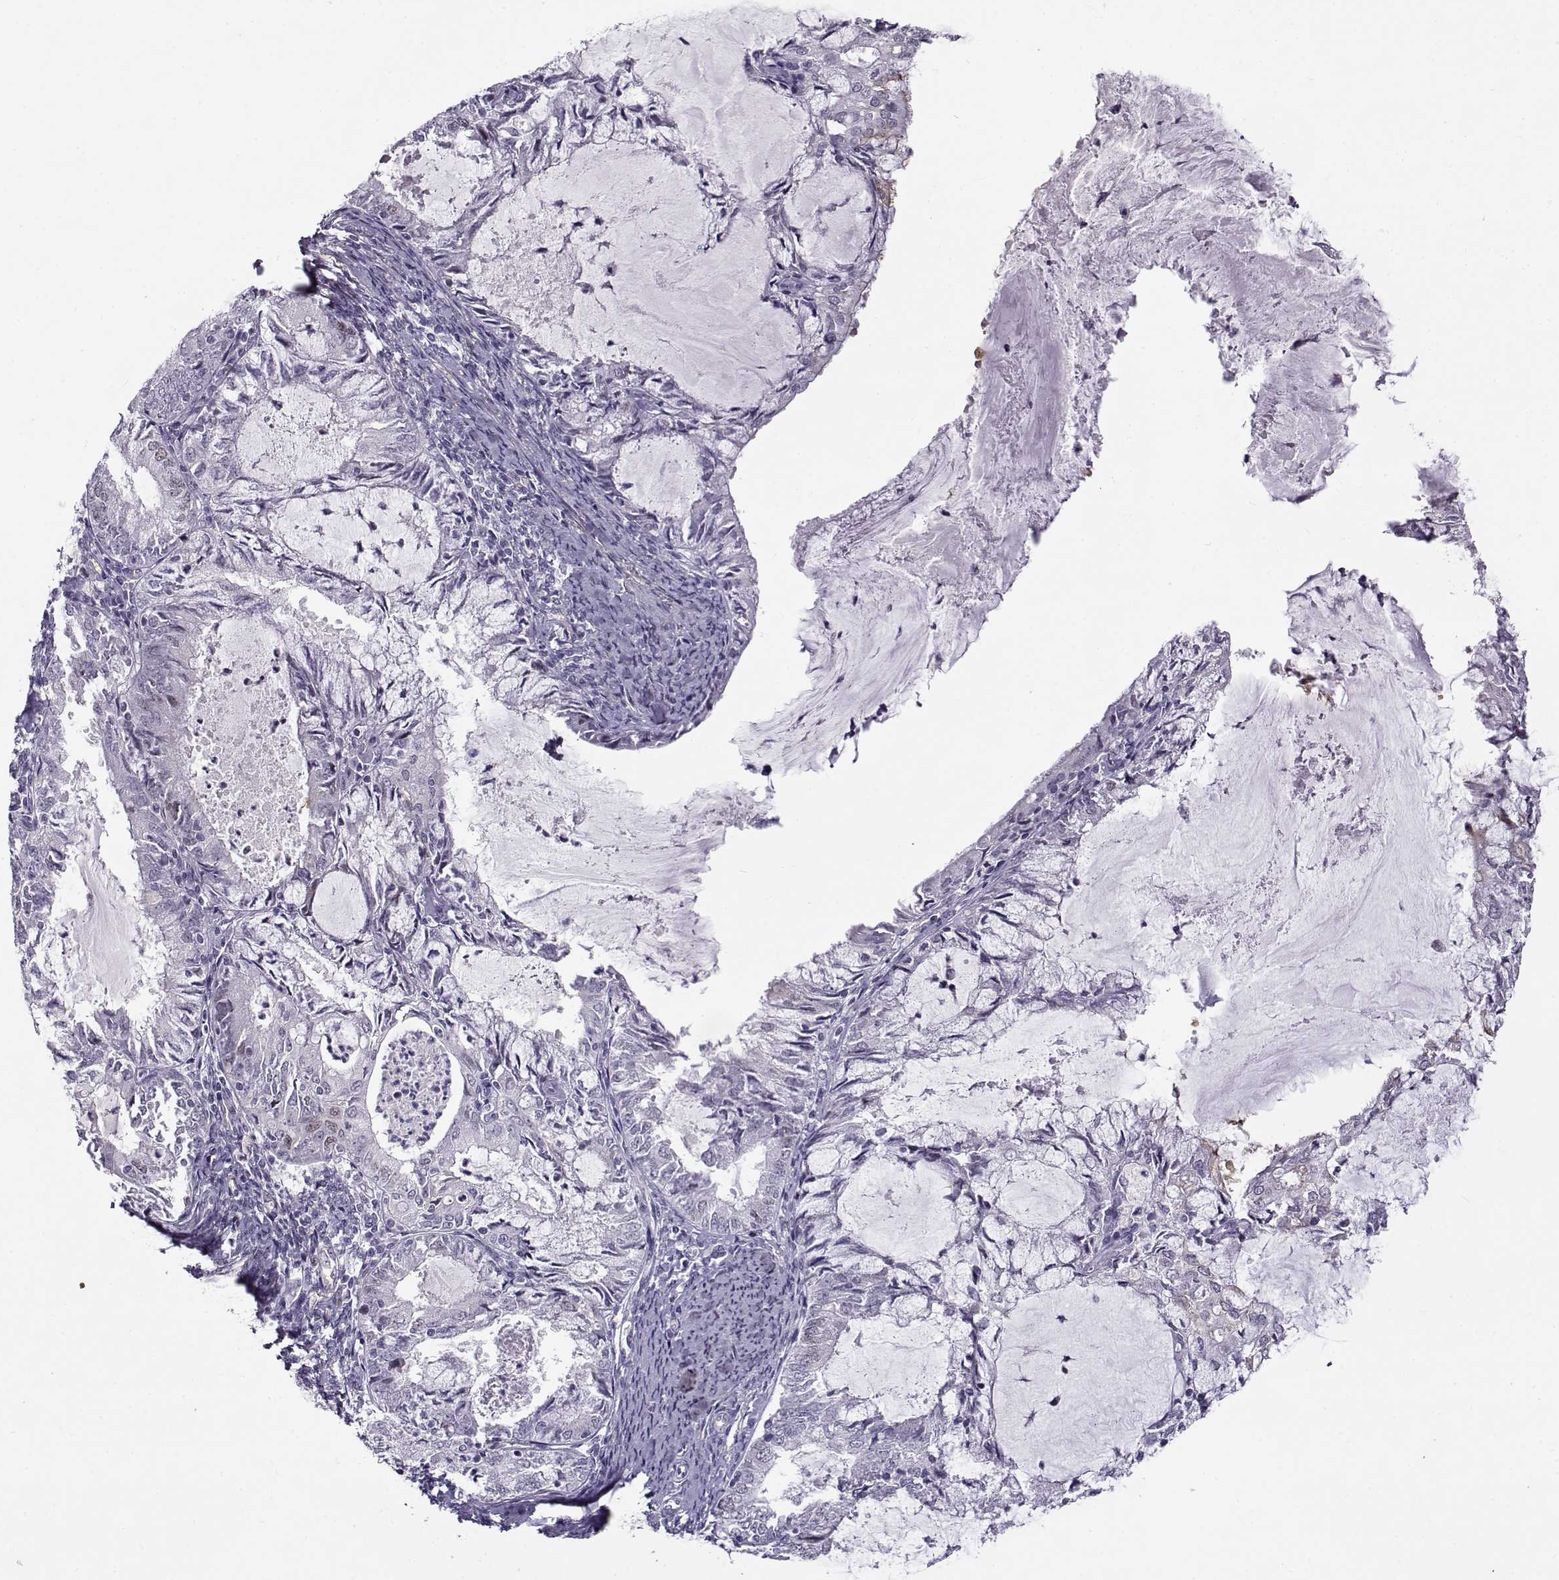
{"staining": {"intensity": "negative", "quantity": "none", "location": "none"}, "tissue": "endometrial cancer", "cell_type": "Tumor cells", "image_type": "cancer", "snomed": [{"axis": "morphology", "description": "Adenocarcinoma, NOS"}, {"axis": "topography", "description": "Endometrium"}], "caption": "Tumor cells are negative for brown protein staining in endometrial cancer (adenocarcinoma).", "gene": "BACH1", "patient": {"sex": "female", "age": 57}}